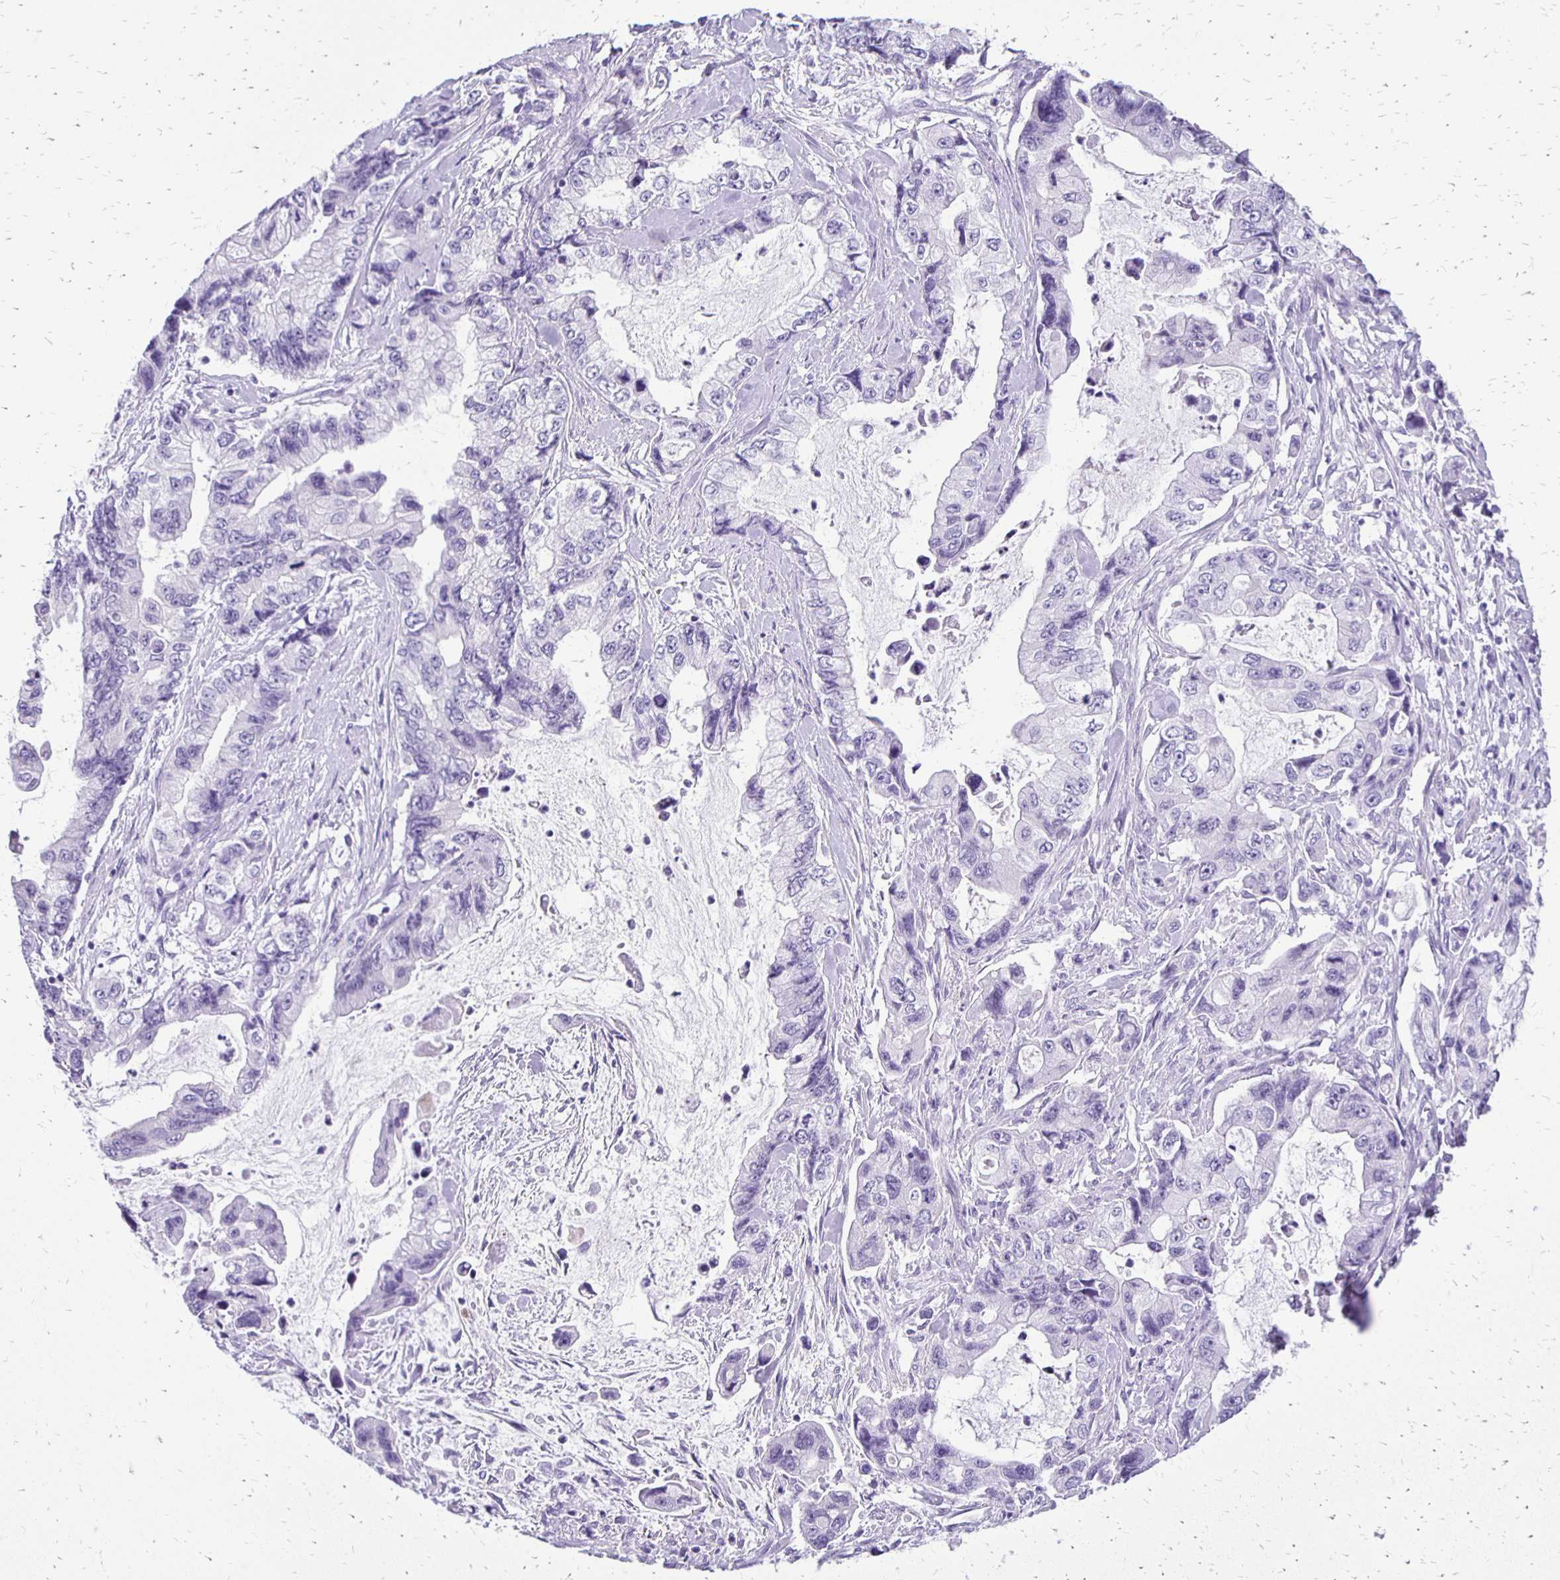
{"staining": {"intensity": "negative", "quantity": "none", "location": "none"}, "tissue": "stomach cancer", "cell_type": "Tumor cells", "image_type": "cancer", "snomed": [{"axis": "morphology", "description": "Adenocarcinoma, NOS"}, {"axis": "topography", "description": "Pancreas"}, {"axis": "topography", "description": "Stomach, upper"}, {"axis": "topography", "description": "Stomach"}], "caption": "Protein analysis of stomach cancer reveals no significant expression in tumor cells.", "gene": "ANKRD45", "patient": {"sex": "male", "age": 77}}